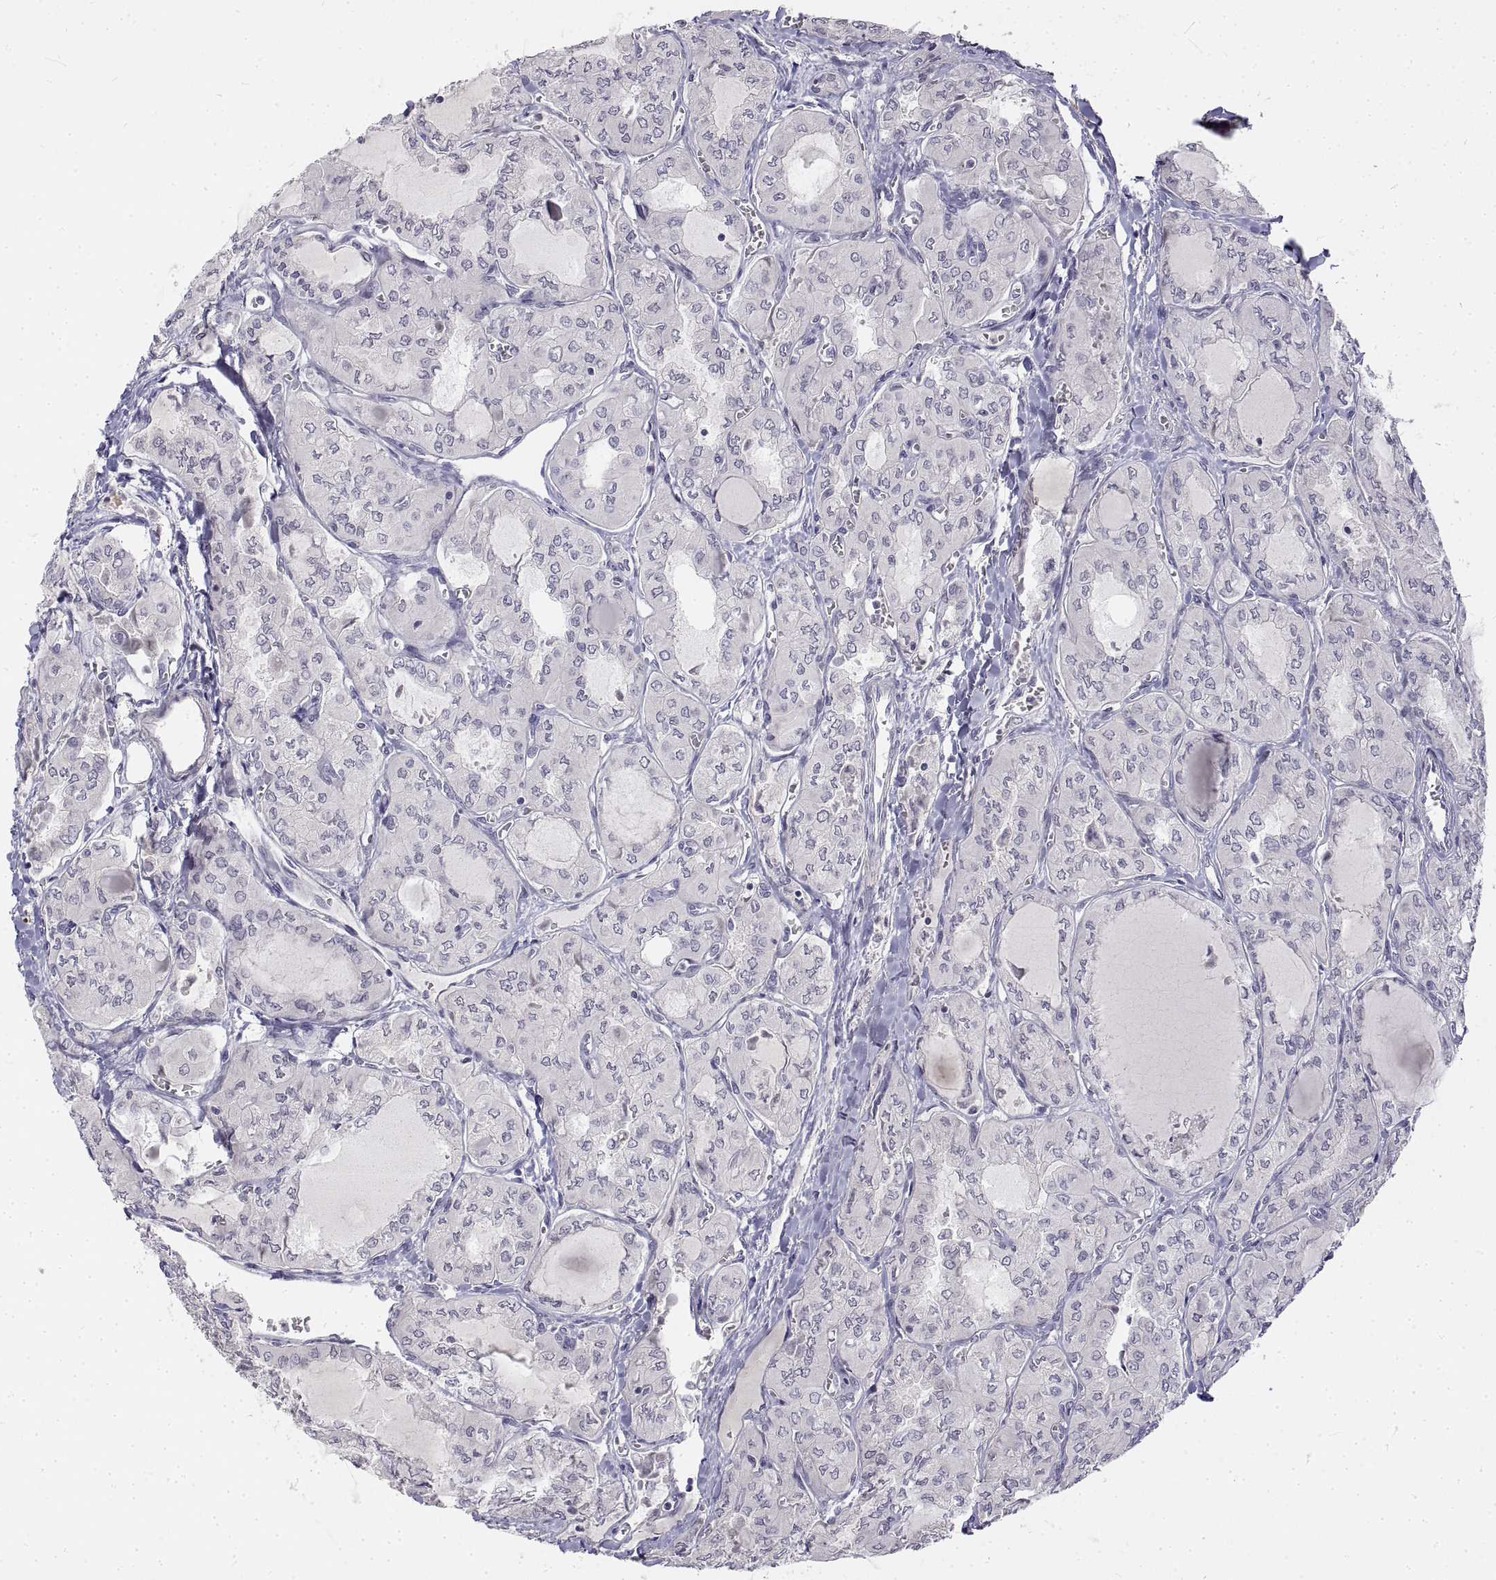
{"staining": {"intensity": "negative", "quantity": "none", "location": "none"}, "tissue": "thyroid cancer", "cell_type": "Tumor cells", "image_type": "cancer", "snomed": [{"axis": "morphology", "description": "Papillary adenocarcinoma, NOS"}, {"axis": "topography", "description": "Thyroid gland"}], "caption": "There is no significant staining in tumor cells of papillary adenocarcinoma (thyroid). (Immunohistochemistry (ihc), brightfield microscopy, high magnification).", "gene": "ANO2", "patient": {"sex": "male", "age": 20}}